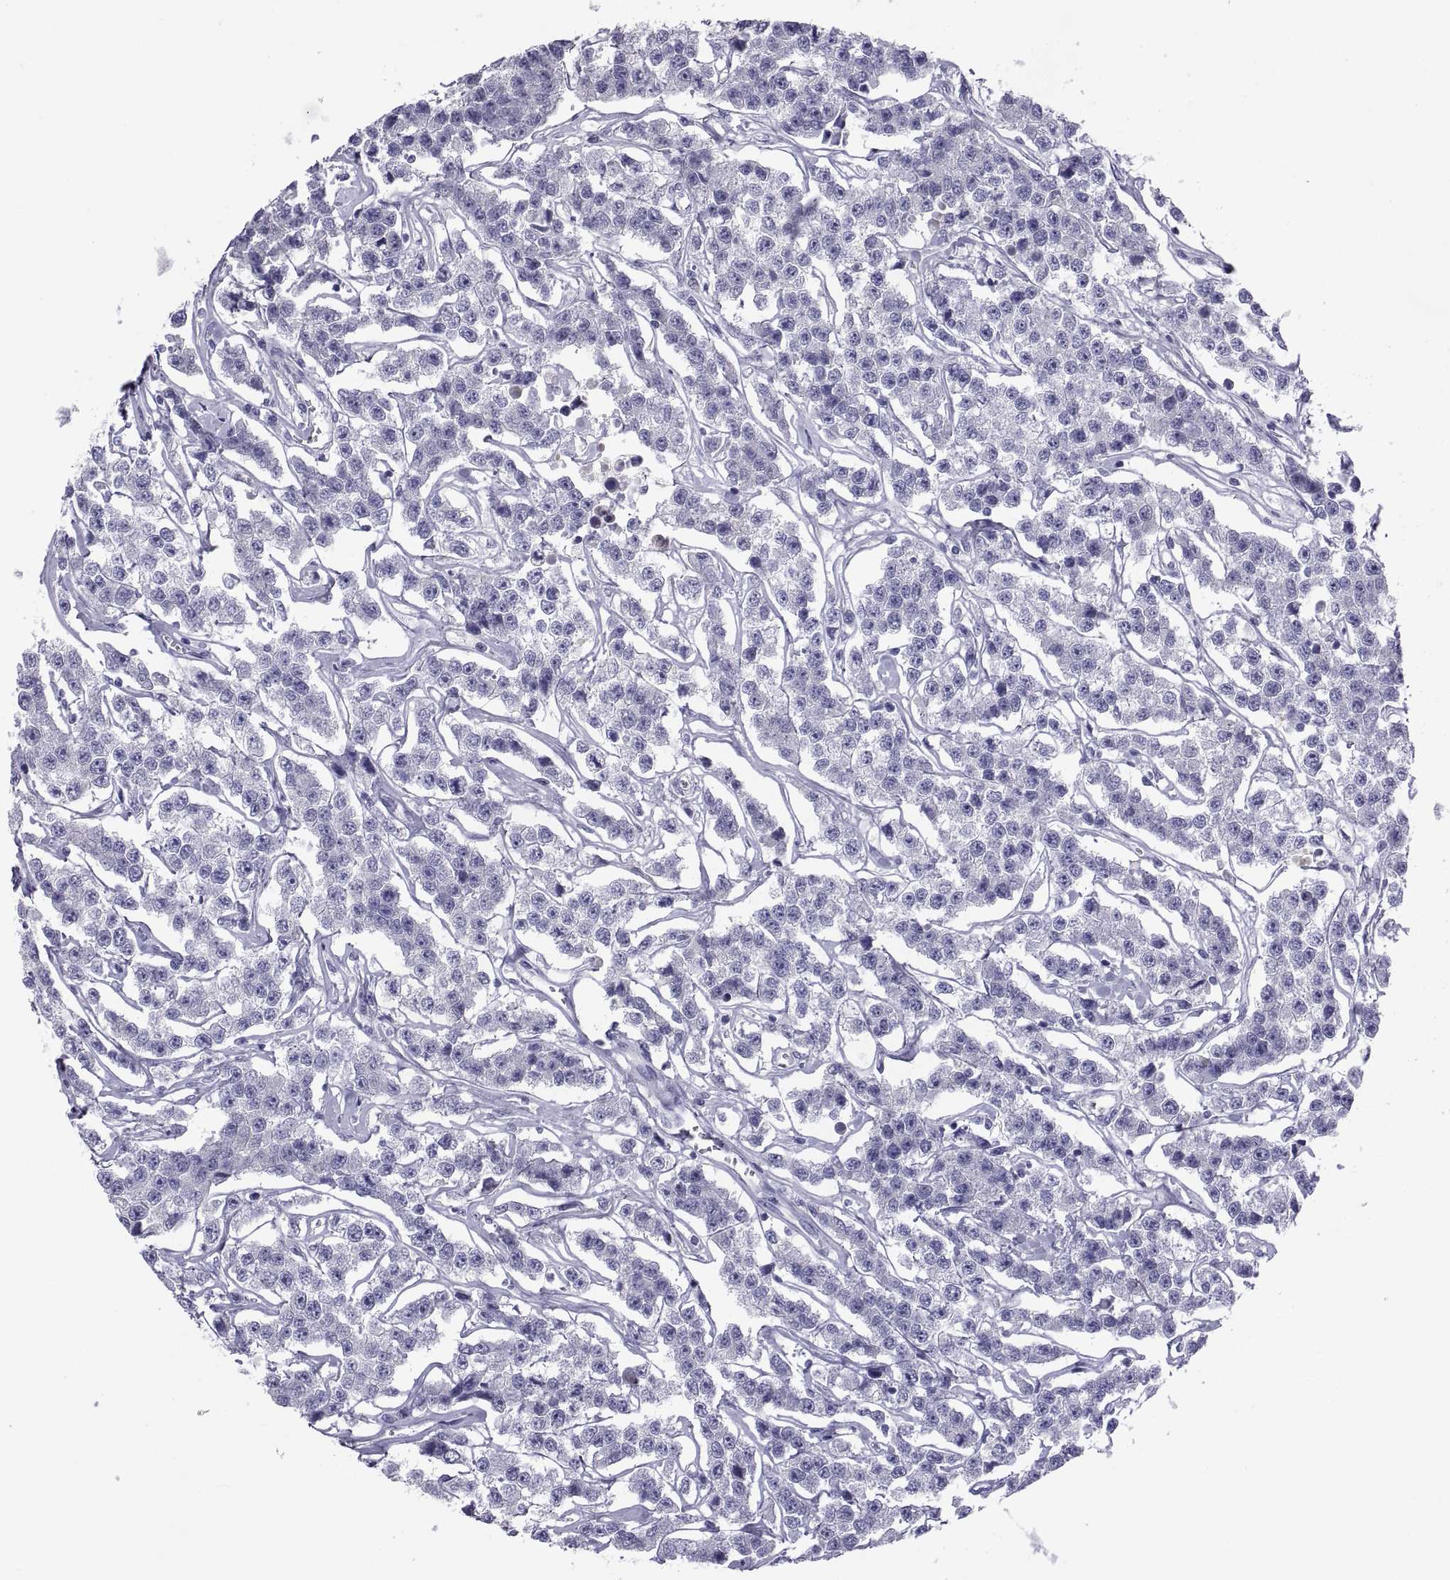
{"staining": {"intensity": "negative", "quantity": "none", "location": "none"}, "tissue": "testis cancer", "cell_type": "Tumor cells", "image_type": "cancer", "snomed": [{"axis": "morphology", "description": "Seminoma, NOS"}, {"axis": "topography", "description": "Testis"}], "caption": "This is an immunohistochemistry photomicrograph of seminoma (testis). There is no positivity in tumor cells.", "gene": "NPTX2", "patient": {"sex": "male", "age": 59}}